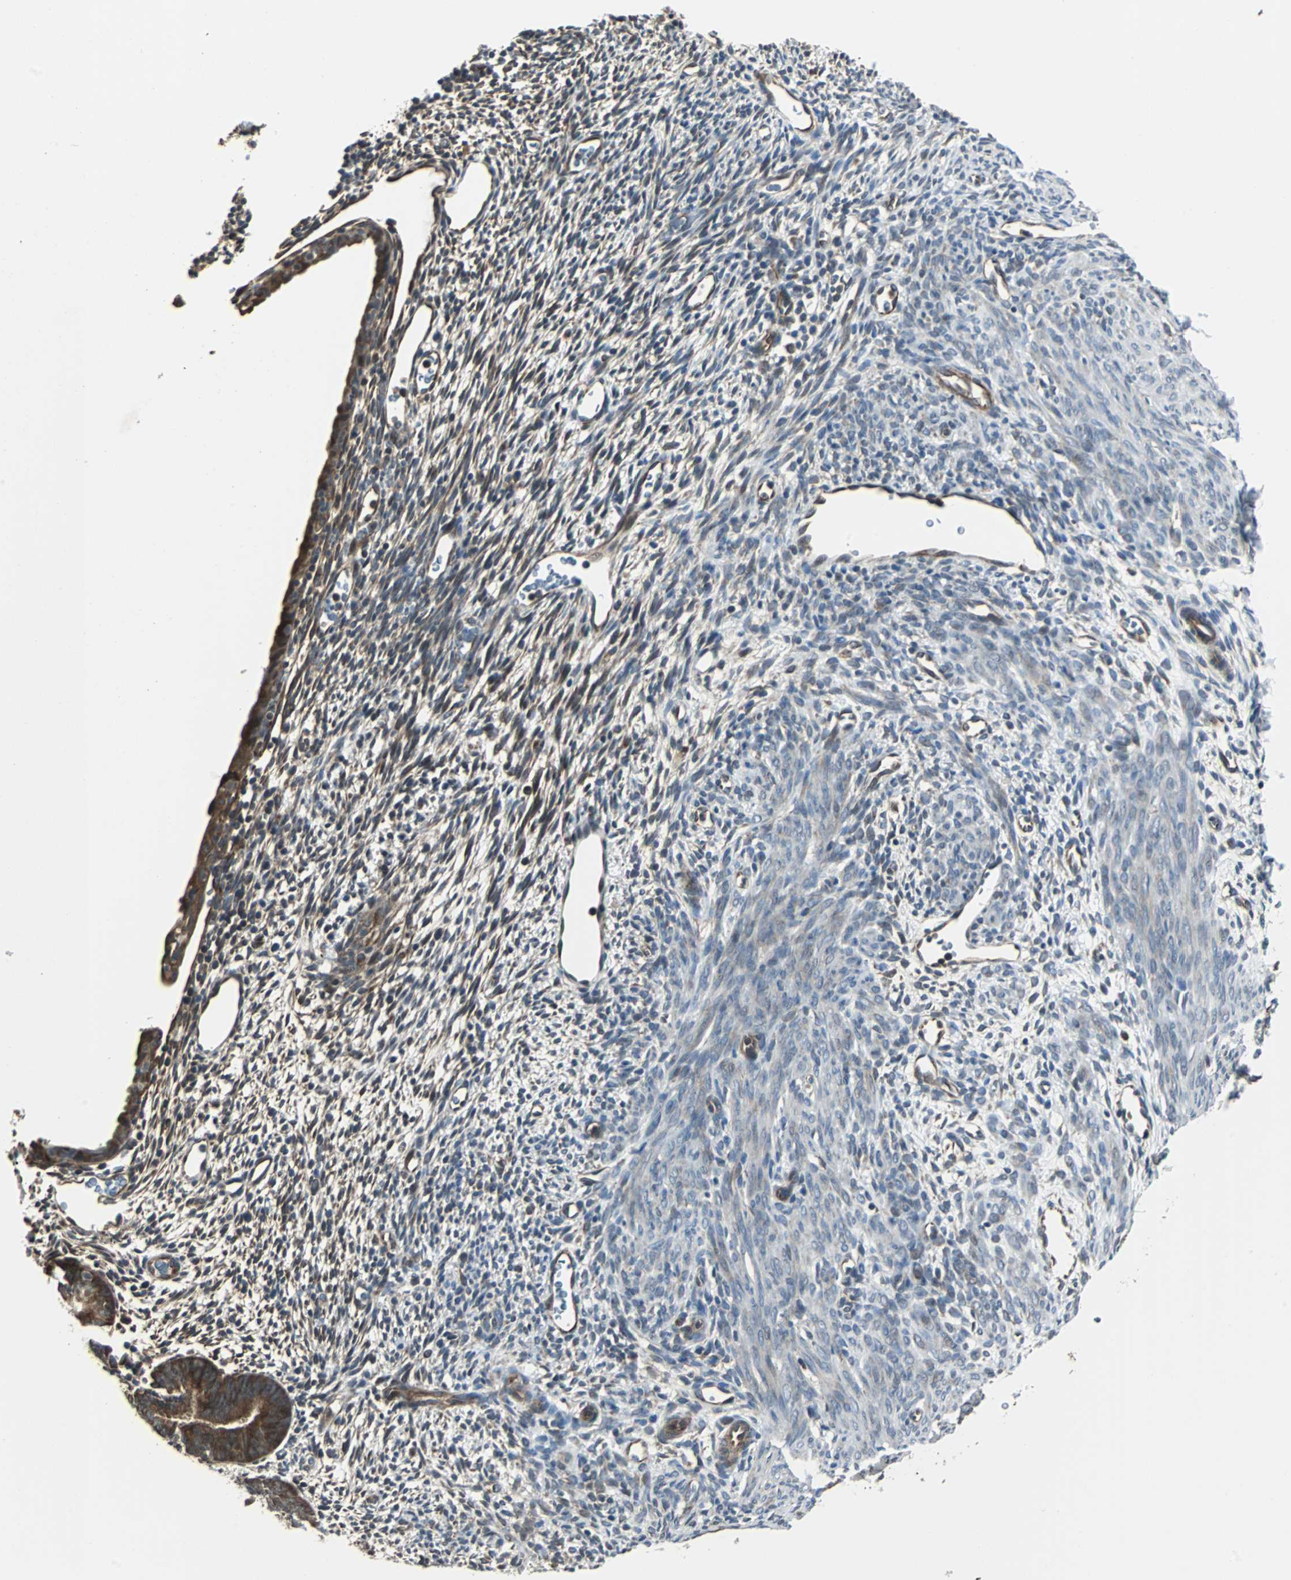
{"staining": {"intensity": "moderate", "quantity": "25%-75%", "location": "cytoplasmic/membranous"}, "tissue": "endometrium", "cell_type": "Cells in endometrial stroma", "image_type": "normal", "snomed": [{"axis": "morphology", "description": "Normal tissue, NOS"}, {"axis": "morphology", "description": "Atrophy, NOS"}, {"axis": "topography", "description": "Uterus"}, {"axis": "topography", "description": "Endometrium"}], "caption": "Cells in endometrial stroma display medium levels of moderate cytoplasmic/membranous staining in about 25%-75% of cells in unremarkable endometrium.", "gene": "CHP1", "patient": {"sex": "female", "age": 68}}